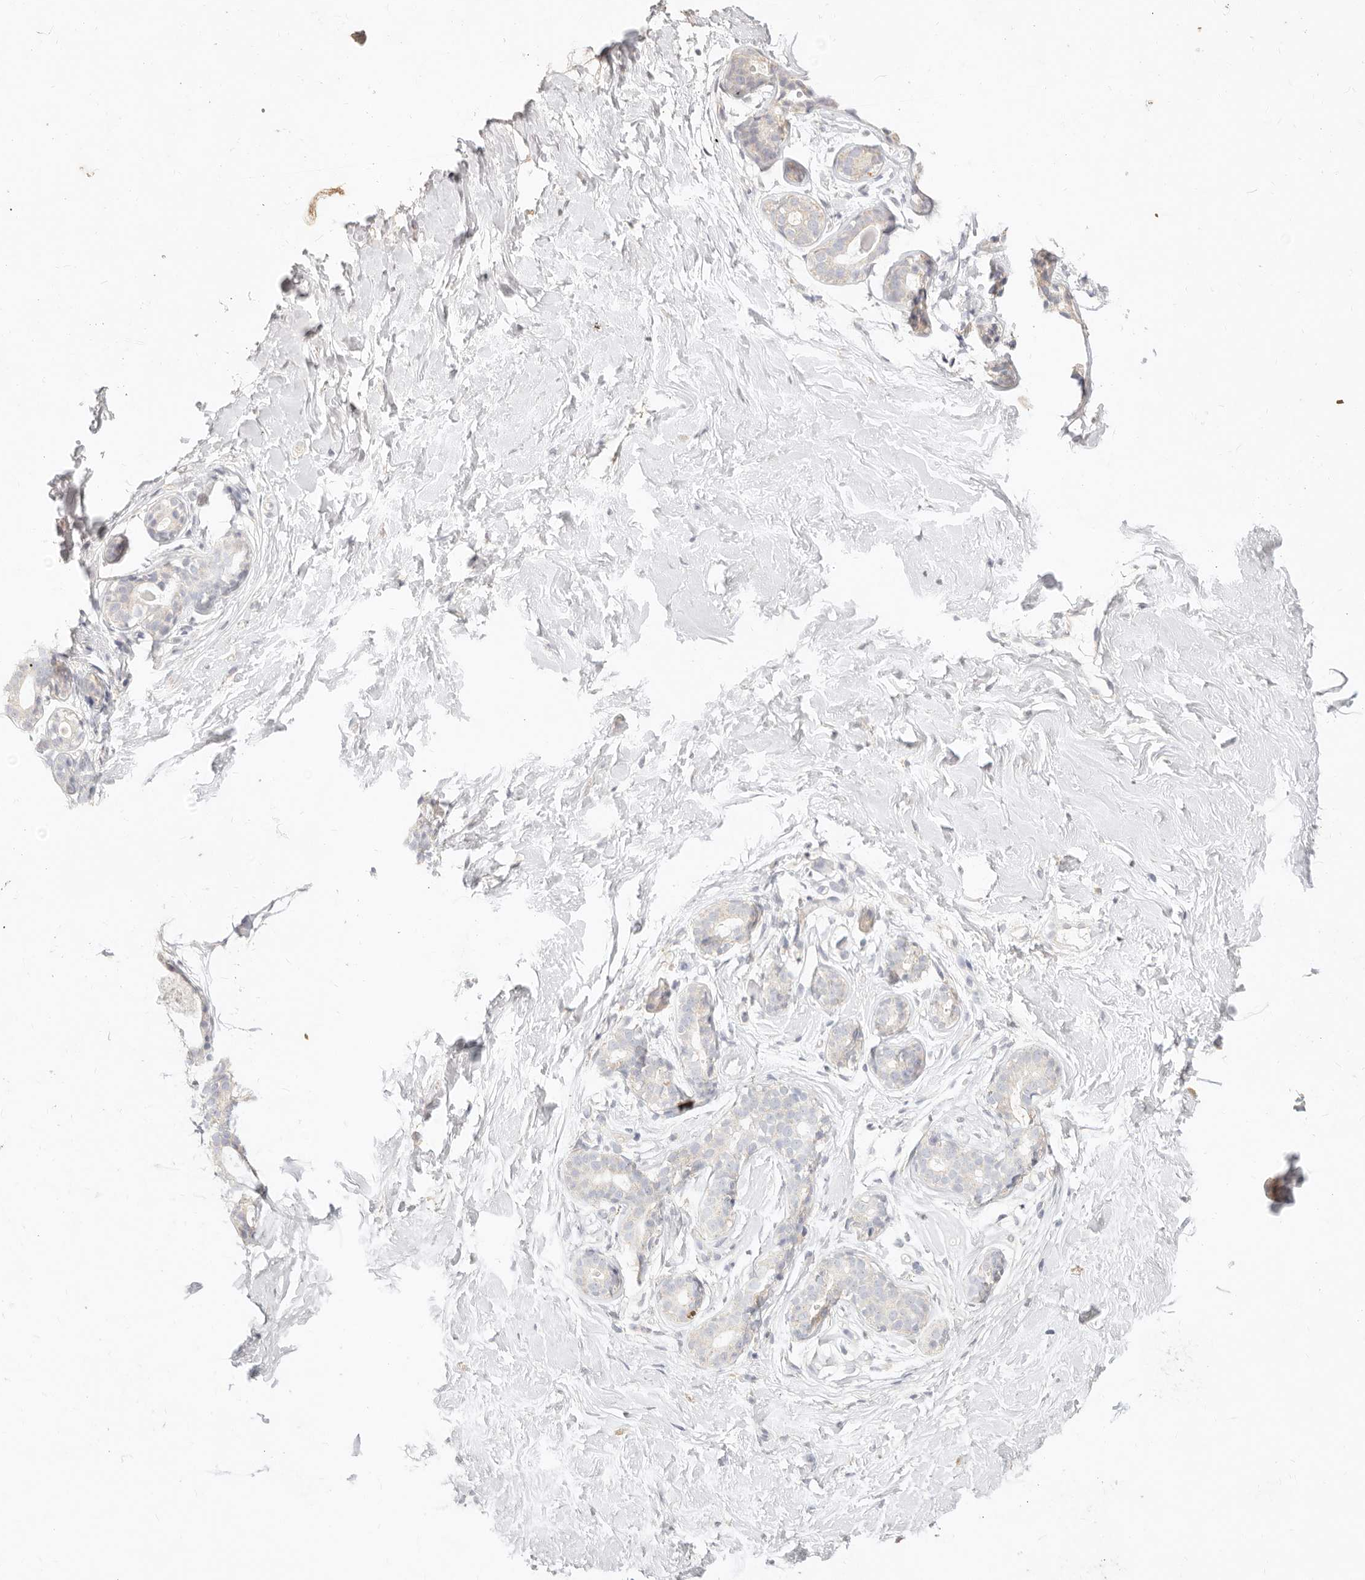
{"staining": {"intensity": "negative", "quantity": "none", "location": "none"}, "tissue": "breast", "cell_type": "Glandular cells", "image_type": "normal", "snomed": [{"axis": "morphology", "description": "Normal tissue, NOS"}, {"axis": "morphology", "description": "Adenoma, NOS"}, {"axis": "topography", "description": "Breast"}], "caption": "Immunohistochemistry (IHC) histopathology image of benign breast: breast stained with DAB (3,3'-diaminobenzidine) exhibits no significant protein expression in glandular cells.", "gene": "ACOX1", "patient": {"sex": "female", "age": 23}}